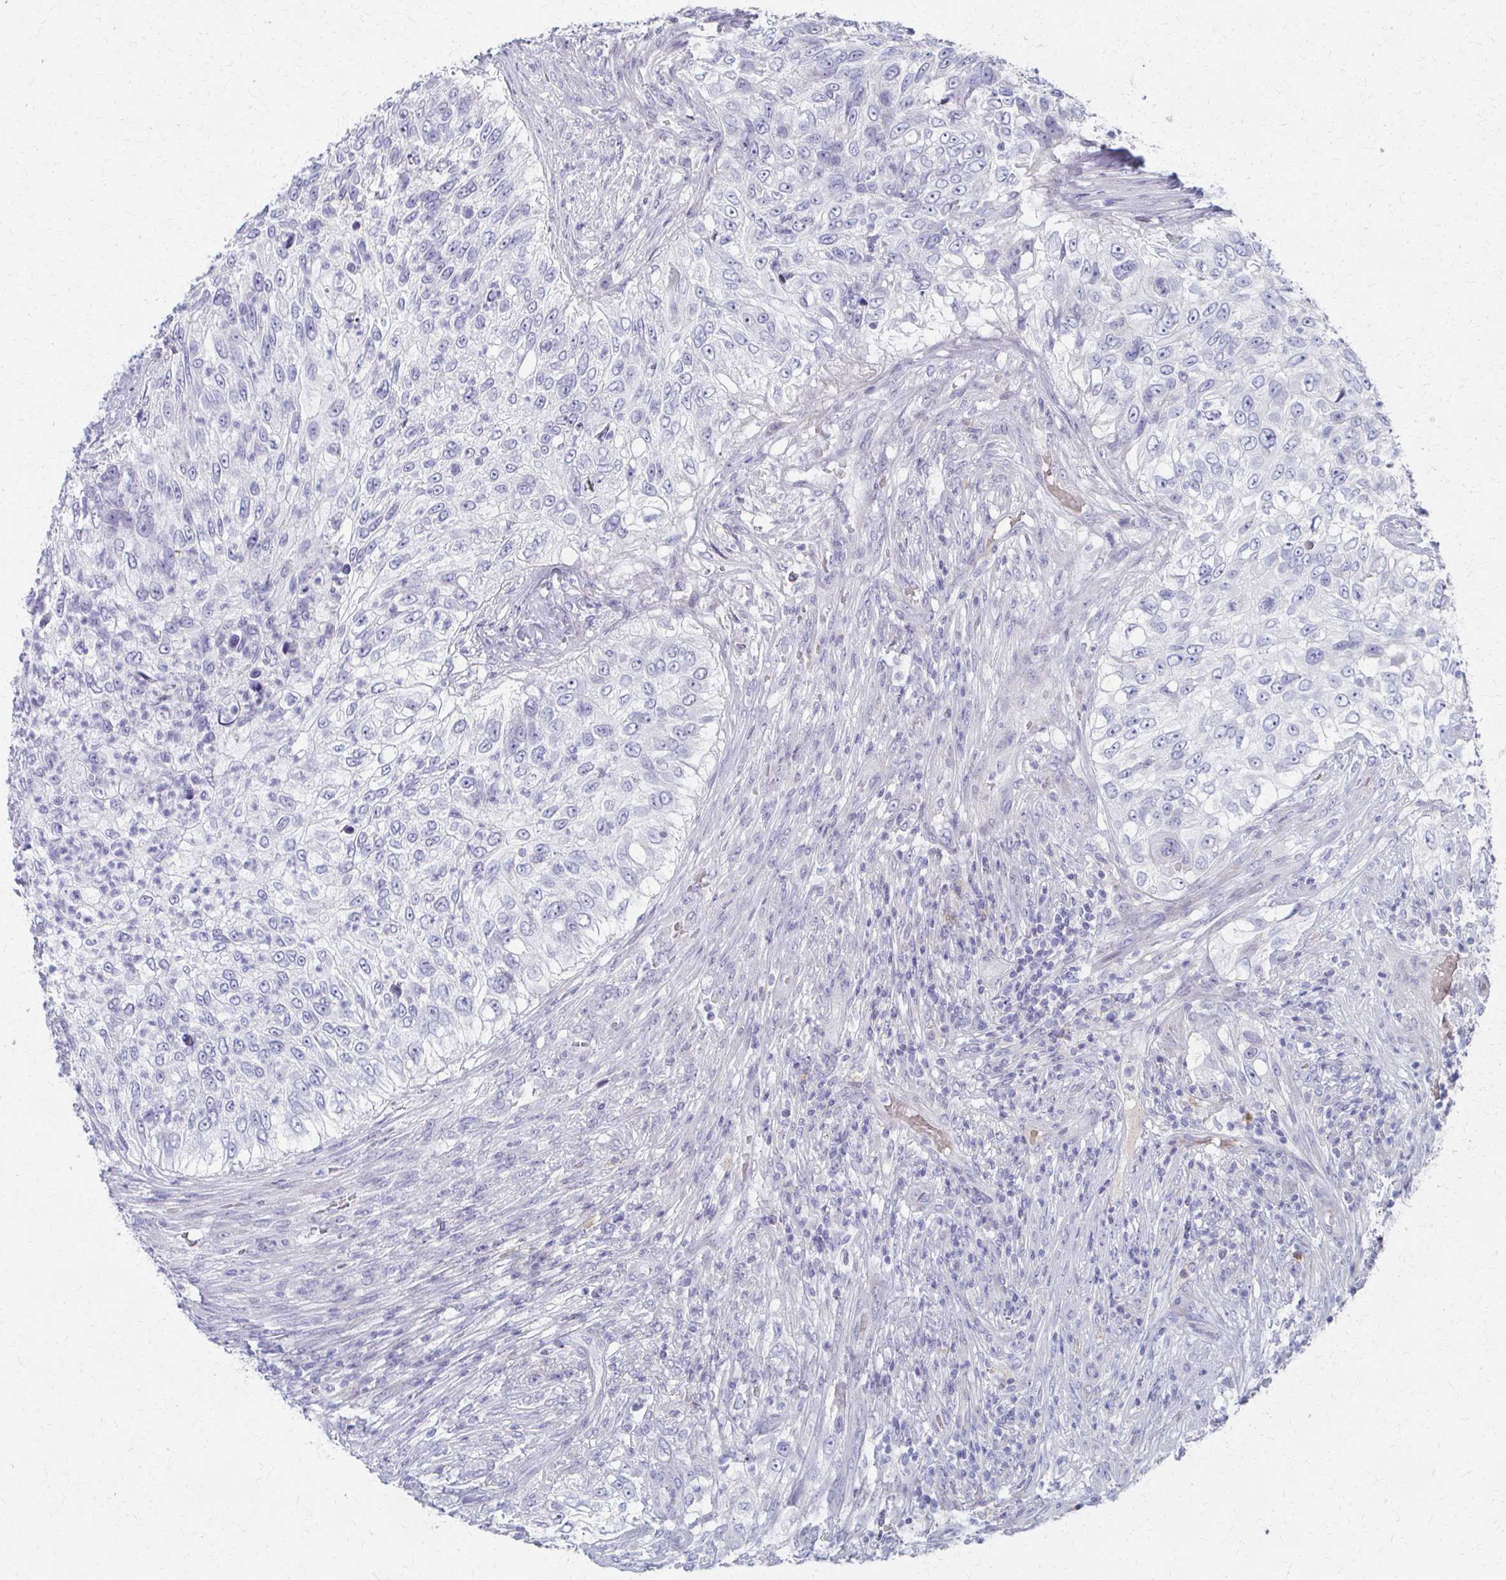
{"staining": {"intensity": "negative", "quantity": "none", "location": "none"}, "tissue": "urothelial cancer", "cell_type": "Tumor cells", "image_type": "cancer", "snomed": [{"axis": "morphology", "description": "Urothelial carcinoma, High grade"}, {"axis": "topography", "description": "Urinary bladder"}], "caption": "DAB (3,3'-diaminobenzidine) immunohistochemical staining of urothelial cancer demonstrates no significant positivity in tumor cells. Brightfield microscopy of IHC stained with DAB (brown) and hematoxylin (blue), captured at high magnification.", "gene": "MS4A2", "patient": {"sex": "female", "age": 60}}